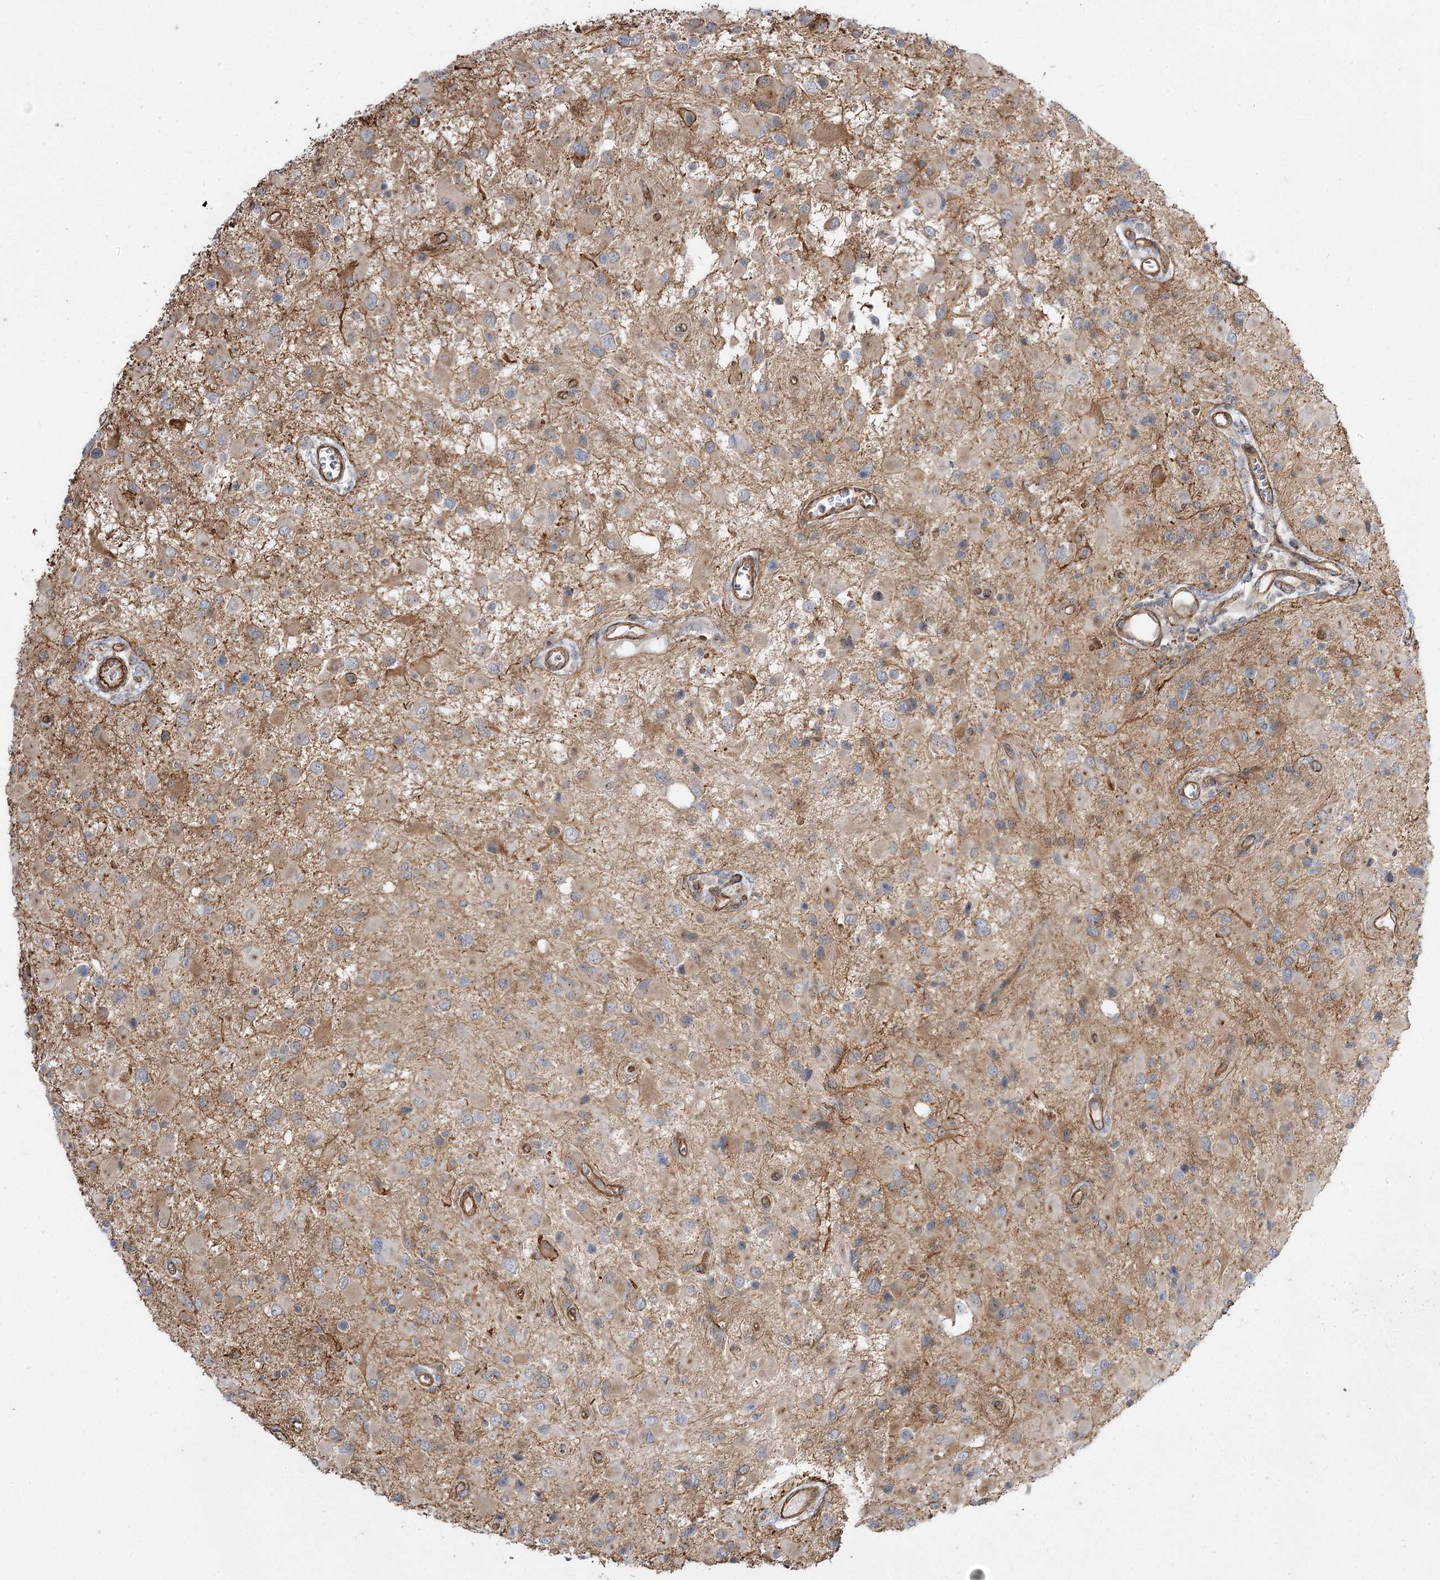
{"staining": {"intensity": "weak", "quantity": "<25%", "location": "cytoplasmic/membranous"}, "tissue": "glioma", "cell_type": "Tumor cells", "image_type": "cancer", "snomed": [{"axis": "morphology", "description": "Glioma, malignant, High grade"}, {"axis": "topography", "description": "Brain"}], "caption": "Photomicrograph shows no significant protein positivity in tumor cells of glioma.", "gene": "SH3BP5L", "patient": {"sex": "male", "age": 53}}